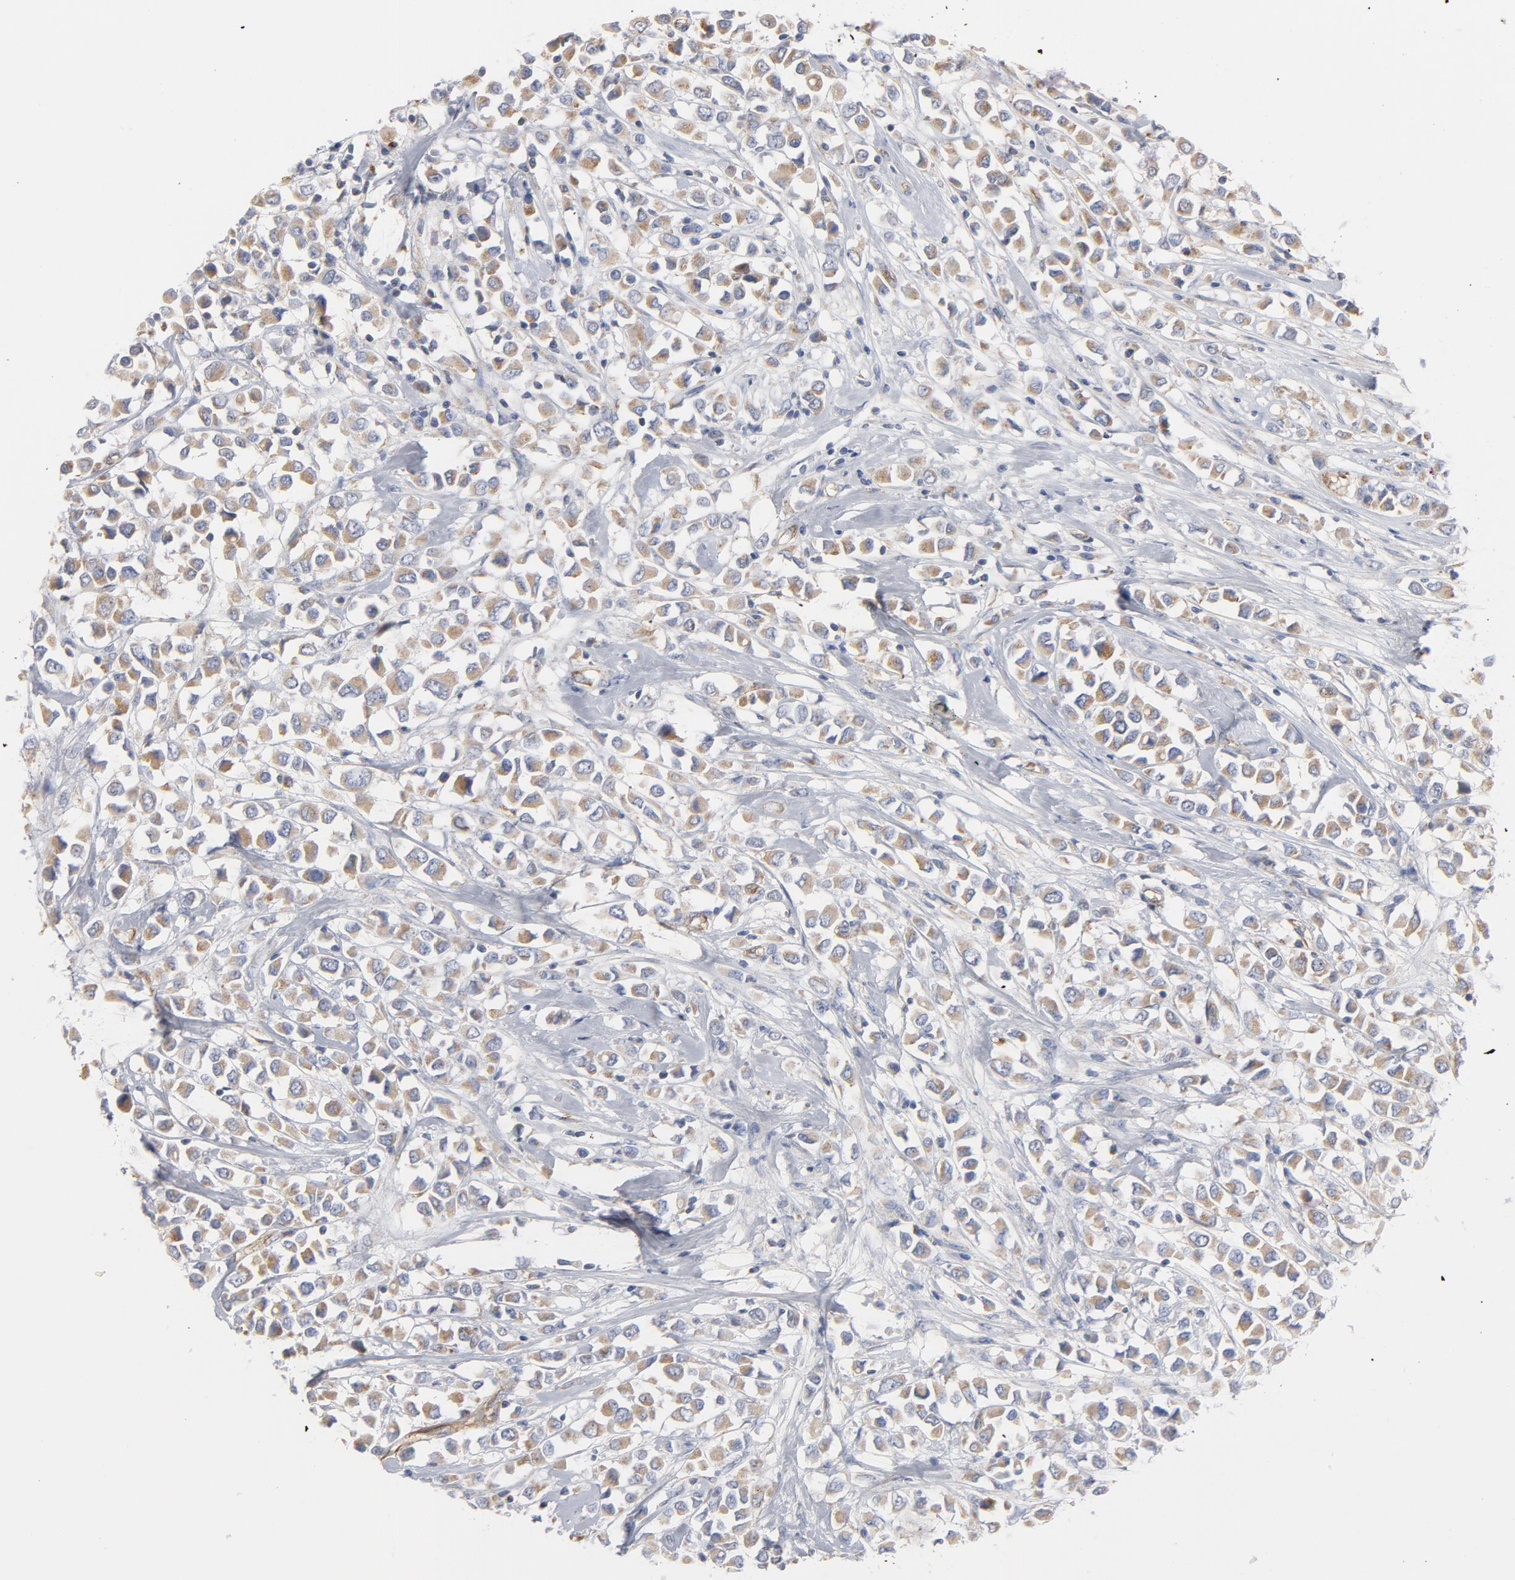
{"staining": {"intensity": "weak", "quantity": ">75%", "location": "cytoplasmic/membranous"}, "tissue": "breast cancer", "cell_type": "Tumor cells", "image_type": "cancer", "snomed": [{"axis": "morphology", "description": "Duct carcinoma"}, {"axis": "topography", "description": "Breast"}], "caption": "Protein analysis of invasive ductal carcinoma (breast) tissue demonstrates weak cytoplasmic/membranous staining in about >75% of tumor cells.", "gene": "OXA1L", "patient": {"sex": "female", "age": 61}}